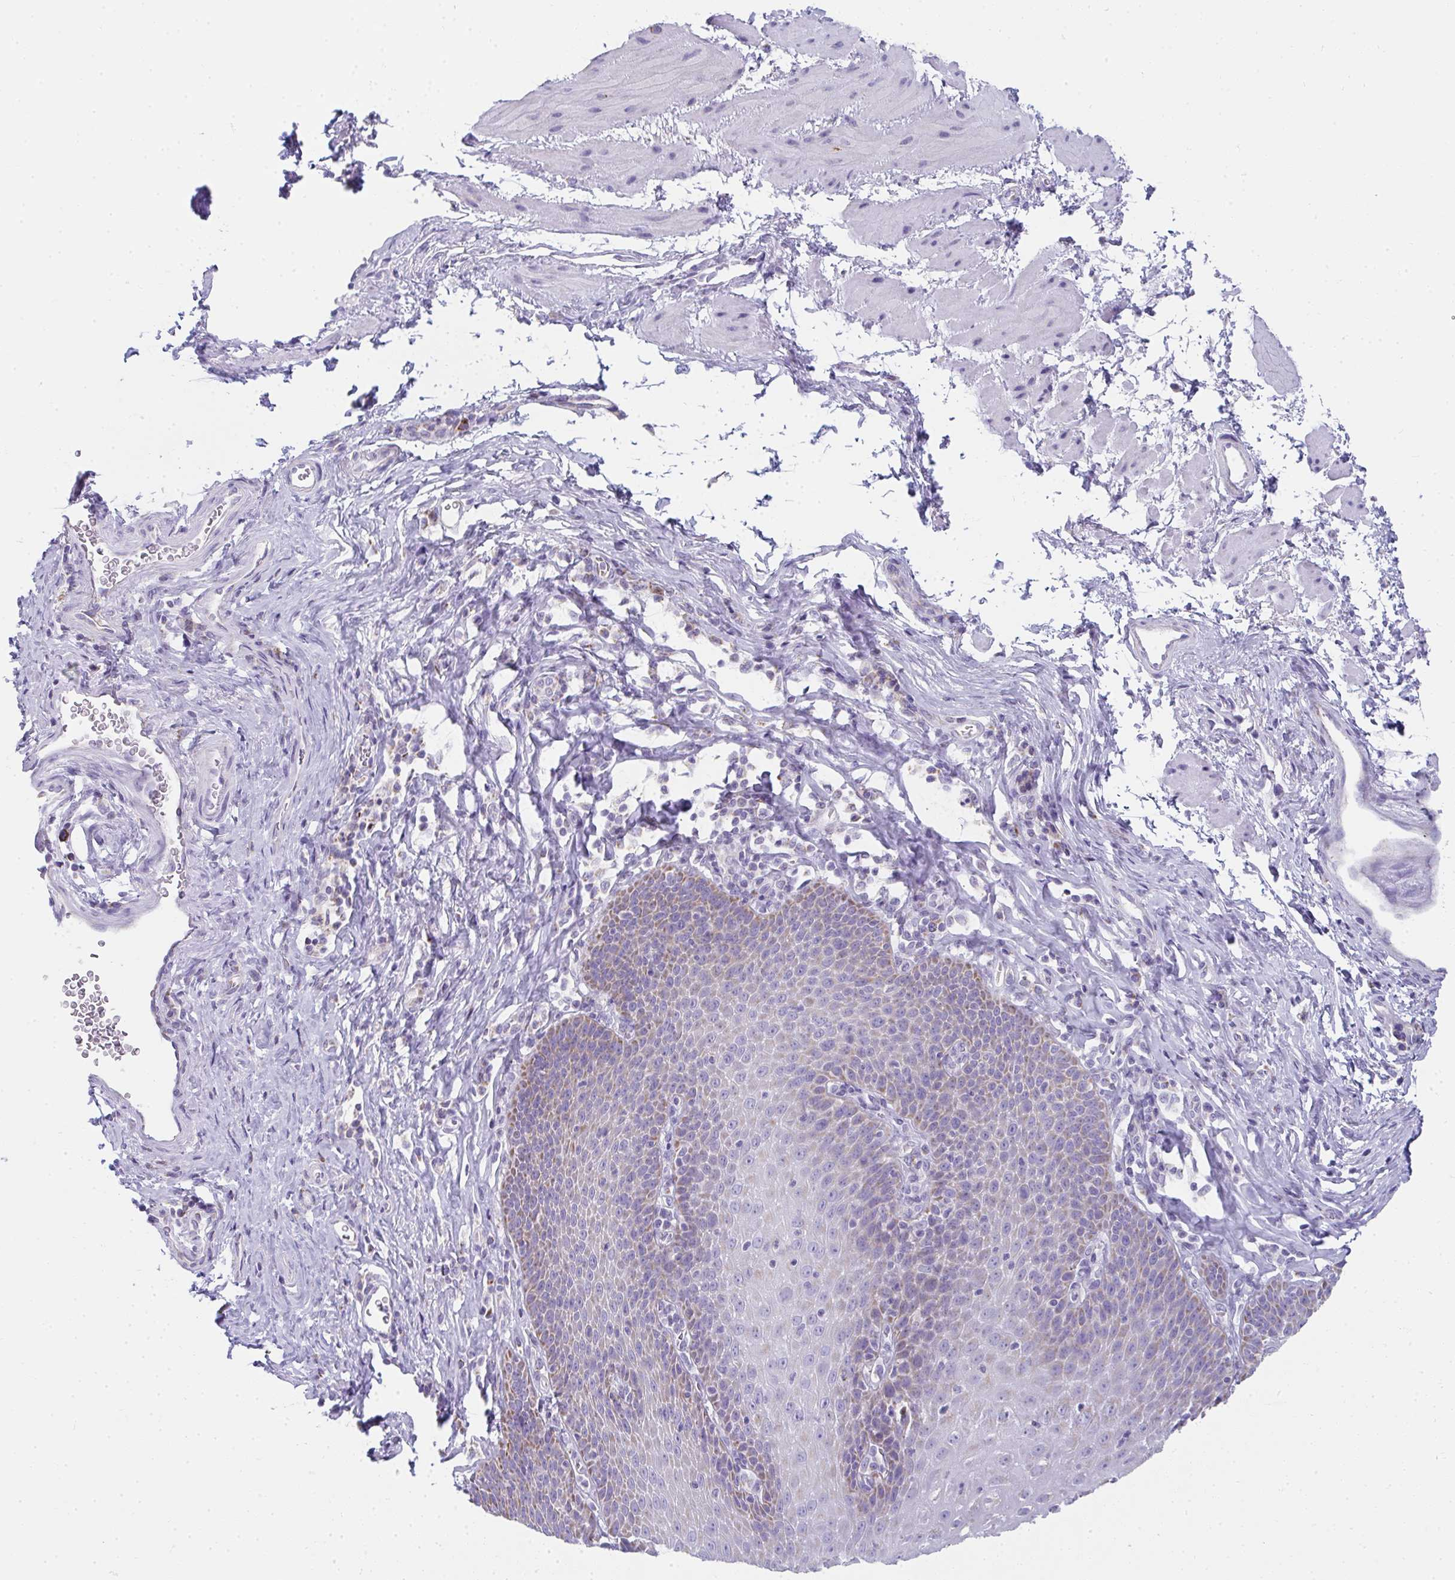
{"staining": {"intensity": "moderate", "quantity": "25%-75%", "location": "cytoplasmic/membranous"}, "tissue": "esophagus", "cell_type": "Squamous epithelial cells", "image_type": "normal", "snomed": [{"axis": "morphology", "description": "Normal tissue, NOS"}, {"axis": "topography", "description": "Esophagus"}], "caption": "Protein expression analysis of unremarkable esophagus reveals moderate cytoplasmic/membranous positivity in about 25%-75% of squamous epithelial cells.", "gene": "SLC6A1", "patient": {"sex": "female", "age": 61}}